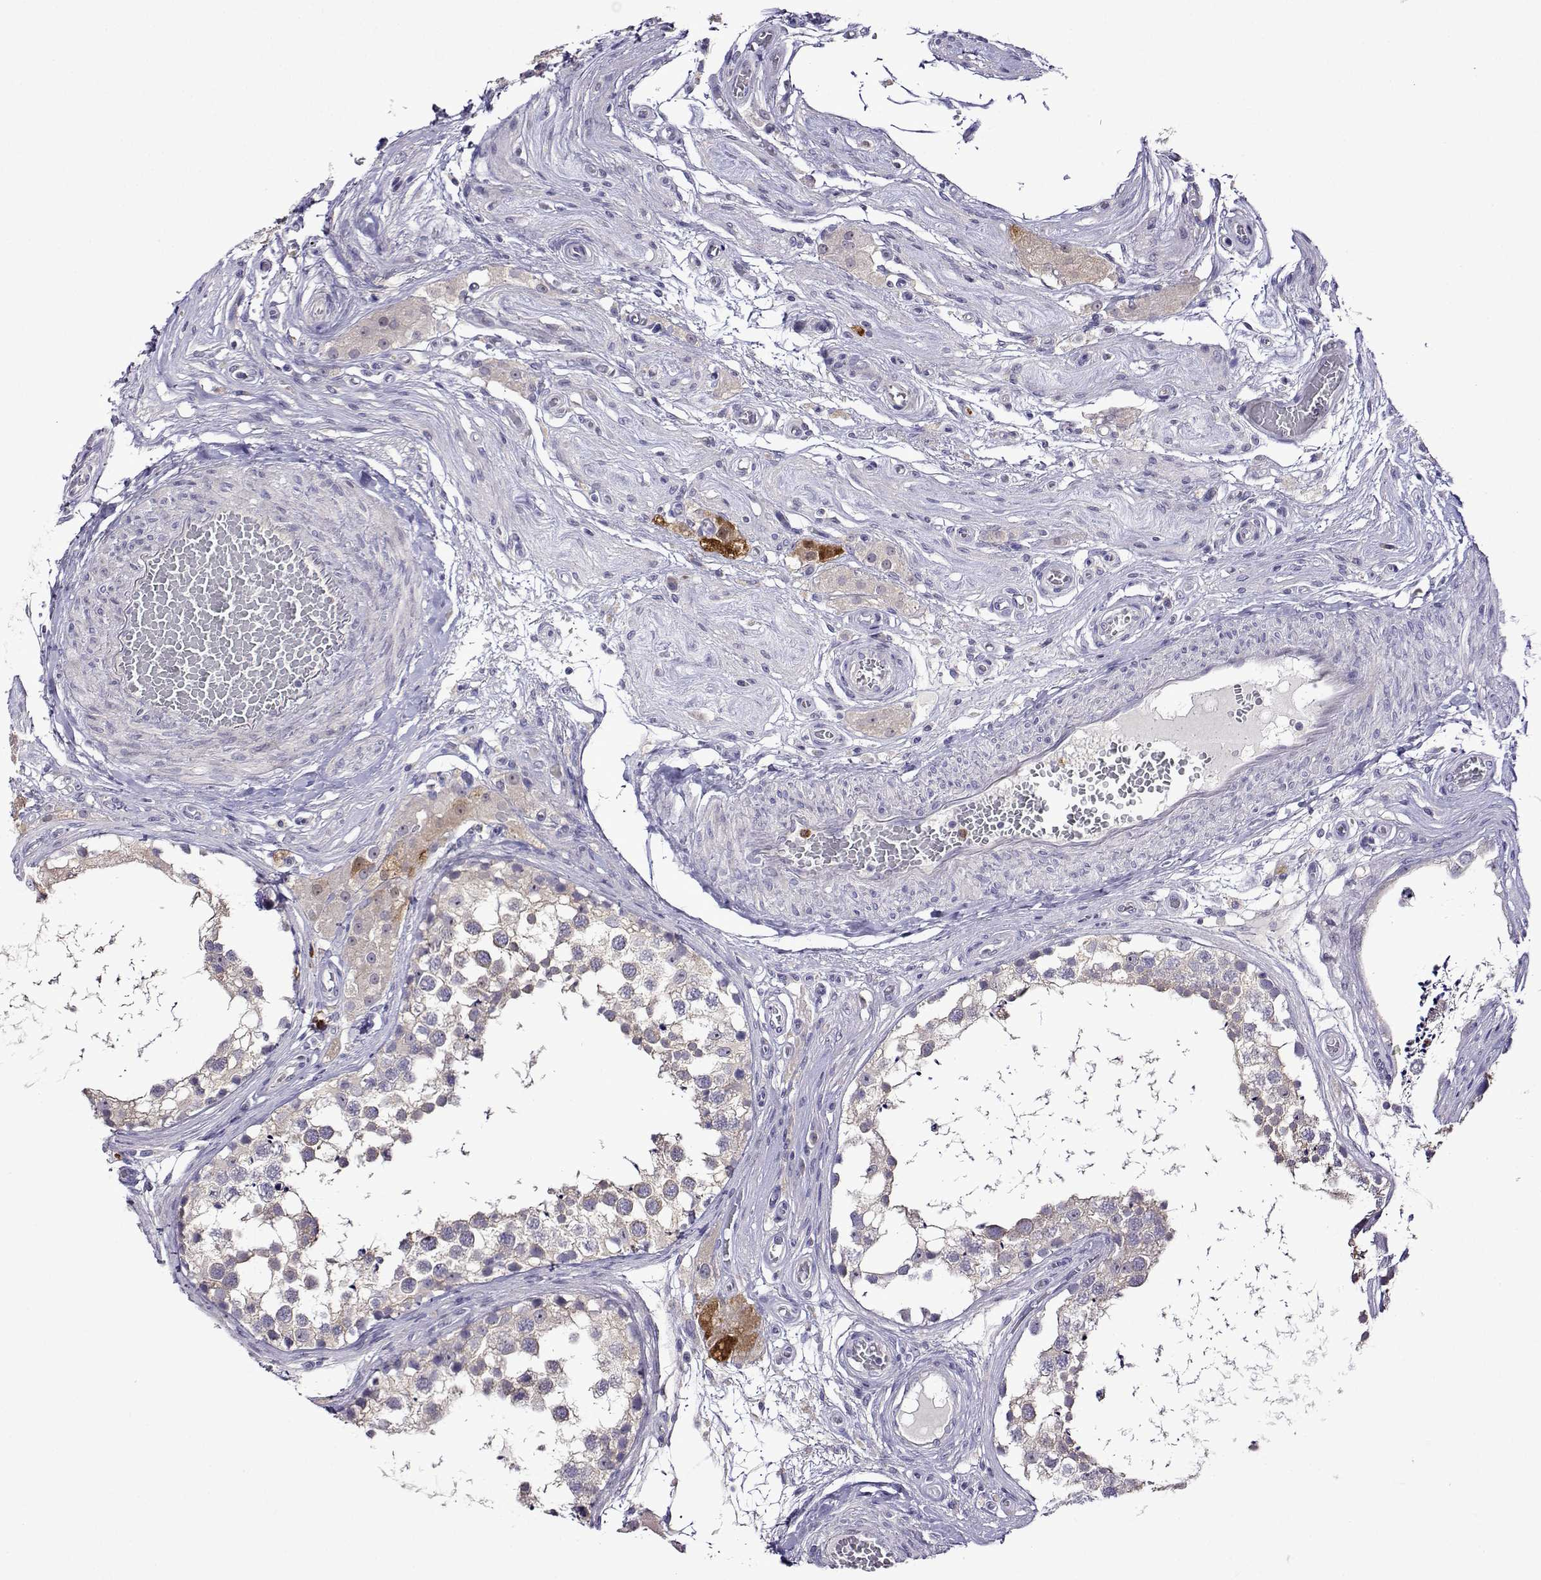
{"staining": {"intensity": "negative", "quantity": "none", "location": "none"}, "tissue": "testis", "cell_type": "Cells in seminiferous ducts", "image_type": "normal", "snomed": [{"axis": "morphology", "description": "Normal tissue, NOS"}, {"axis": "morphology", "description": "Seminoma, NOS"}, {"axis": "topography", "description": "Testis"}], "caption": "Testis was stained to show a protein in brown. There is no significant expression in cells in seminiferous ducts. Brightfield microscopy of IHC stained with DAB (brown) and hematoxylin (blue), captured at high magnification.", "gene": "SULT2A1", "patient": {"sex": "male", "age": 65}}